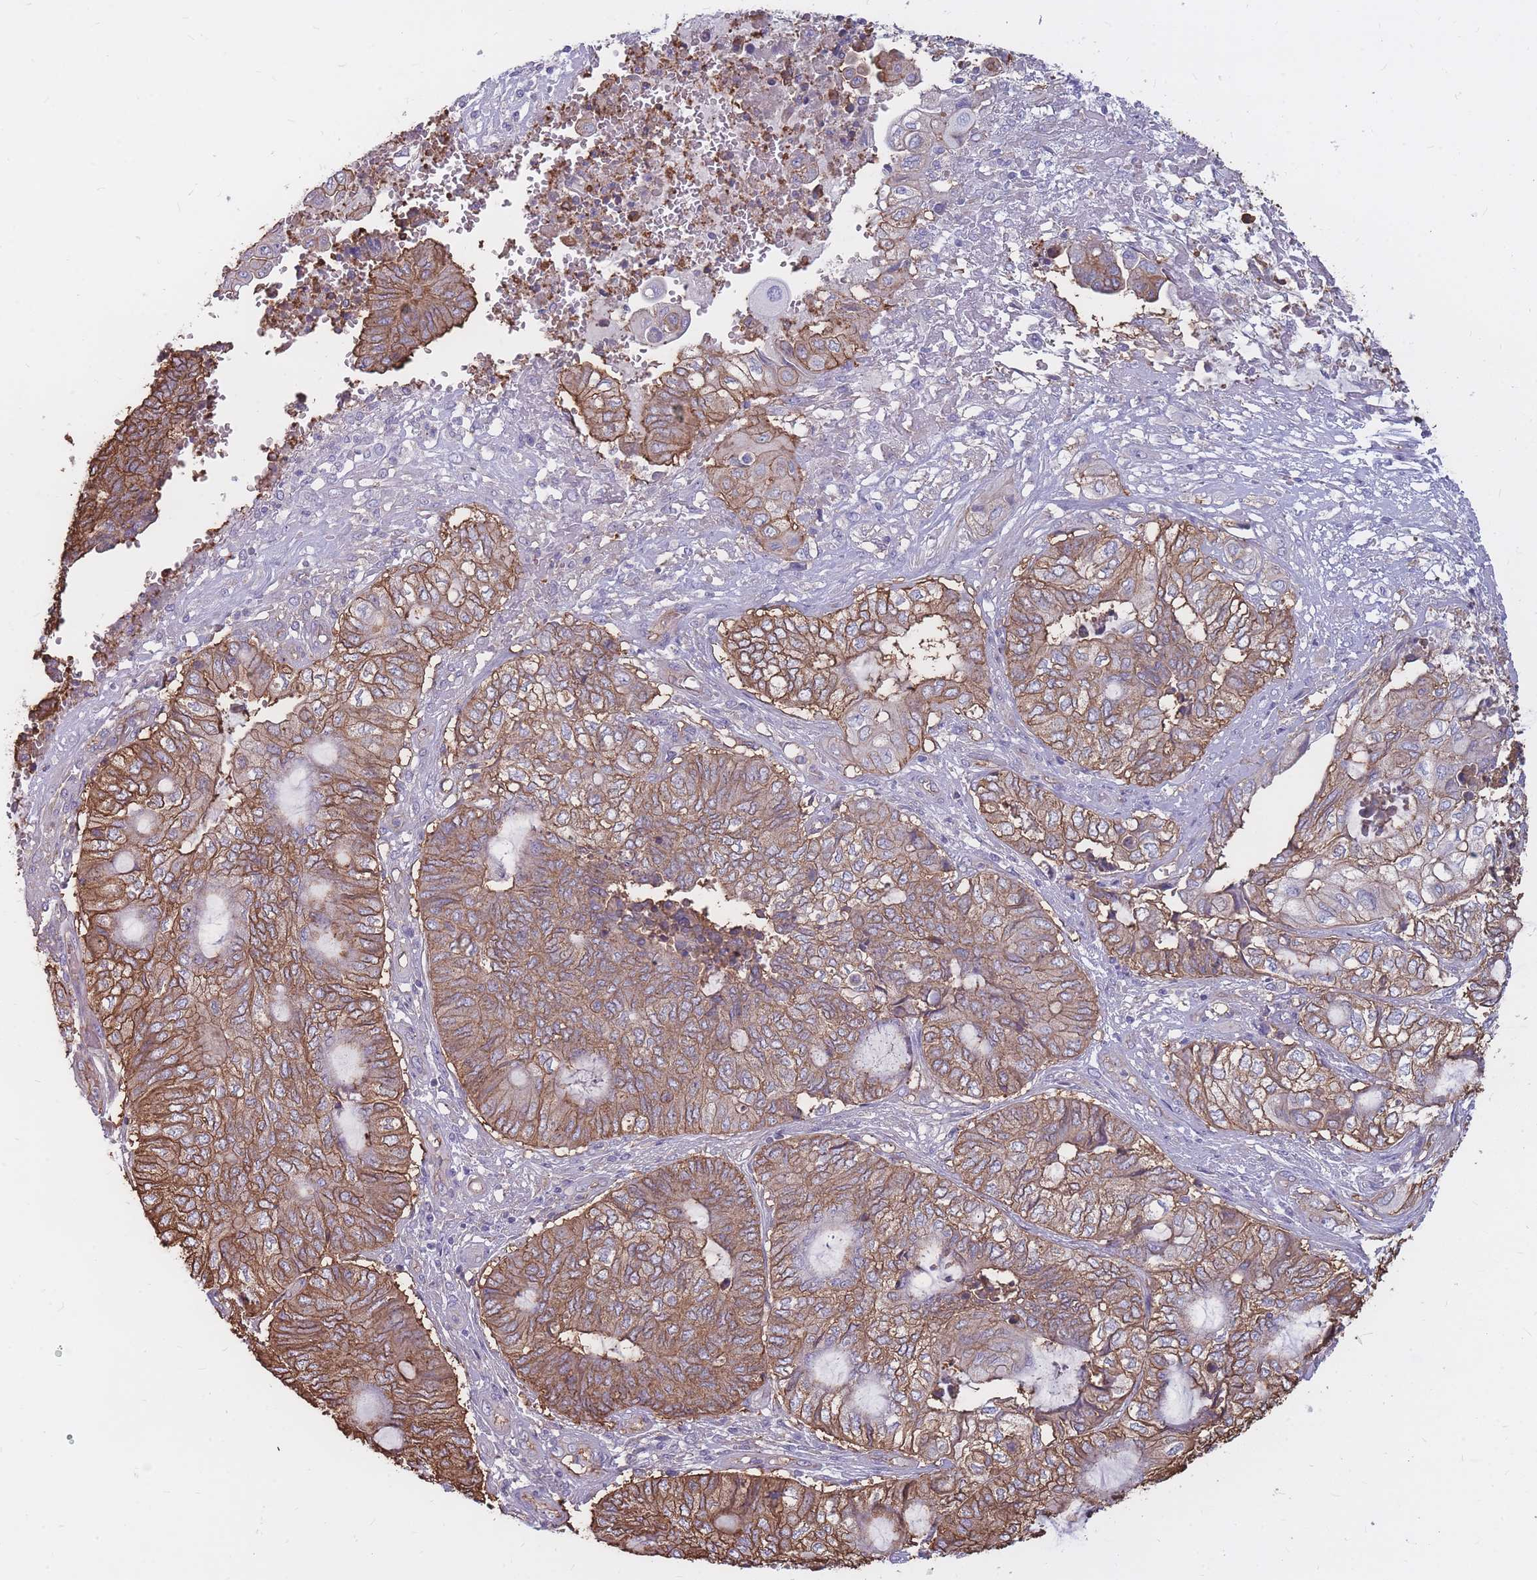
{"staining": {"intensity": "moderate", "quantity": ">75%", "location": "cytoplasmic/membranous"}, "tissue": "endometrial cancer", "cell_type": "Tumor cells", "image_type": "cancer", "snomed": [{"axis": "morphology", "description": "Adenocarcinoma, NOS"}, {"axis": "topography", "description": "Uterus"}, {"axis": "topography", "description": "Endometrium"}], "caption": "Endometrial adenocarcinoma stained with DAB (3,3'-diaminobenzidine) immunohistochemistry (IHC) shows medium levels of moderate cytoplasmic/membranous positivity in about >75% of tumor cells.", "gene": "GNA11", "patient": {"sex": "female", "age": 70}}